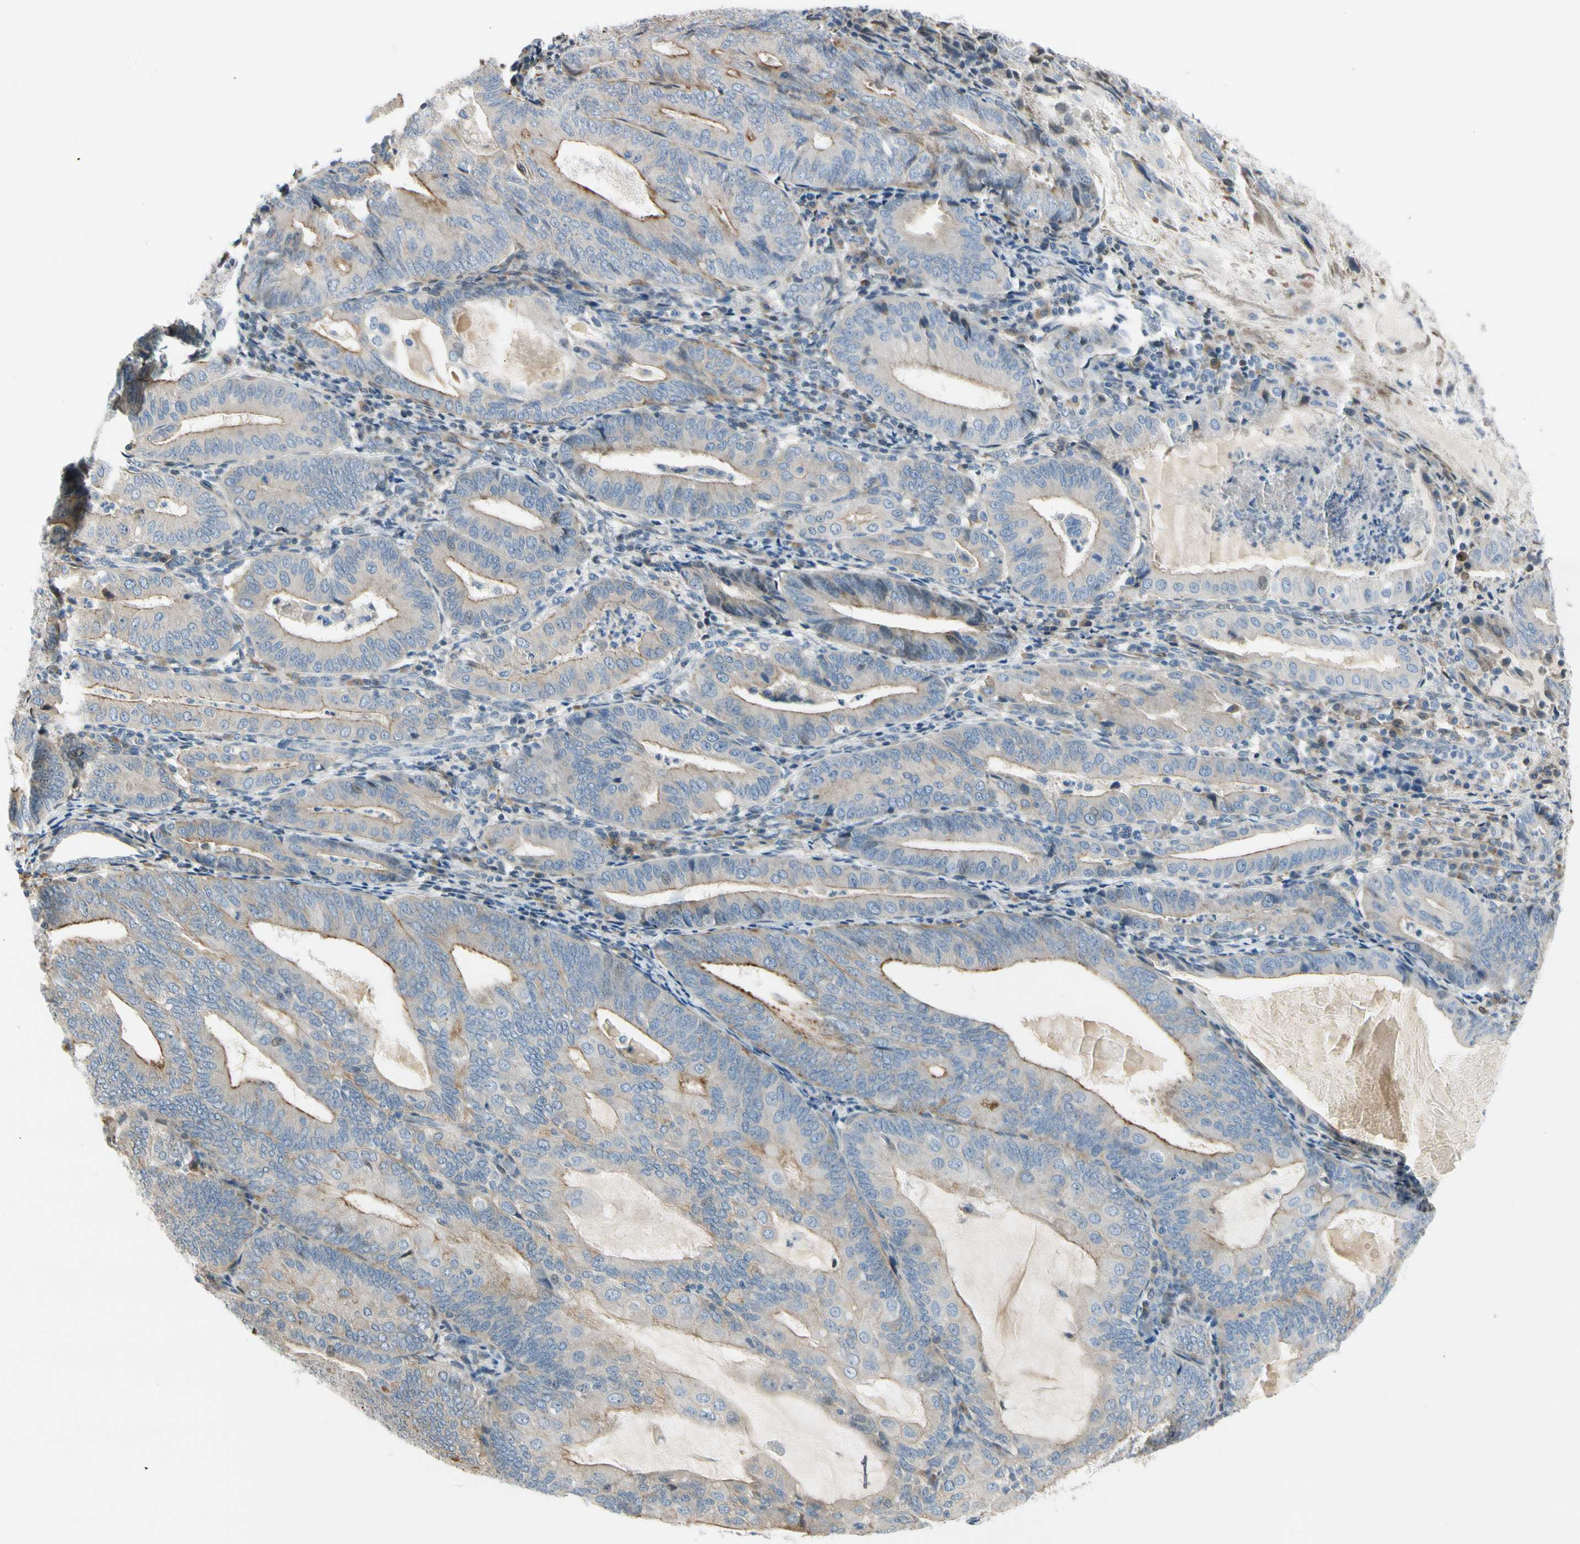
{"staining": {"intensity": "moderate", "quantity": "25%-75%", "location": "cytoplasmic/membranous"}, "tissue": "endometrial cancer", "cell_type": "Tumor cells", "image_type": "cancer", "snomed": [{"axis": "morphology", "description": "Adenocarcinoma, NOS"}, {"axis": "topography", "description": "Endometrium"}], "caption": "Tumor cells show moderate cytoplasmic/membranous positivity in approximately 25%-75% of cells in endometrial adenocarcinoma.", "gene": "NPDC1", "patient": {"sex": "female", "age": 81}}